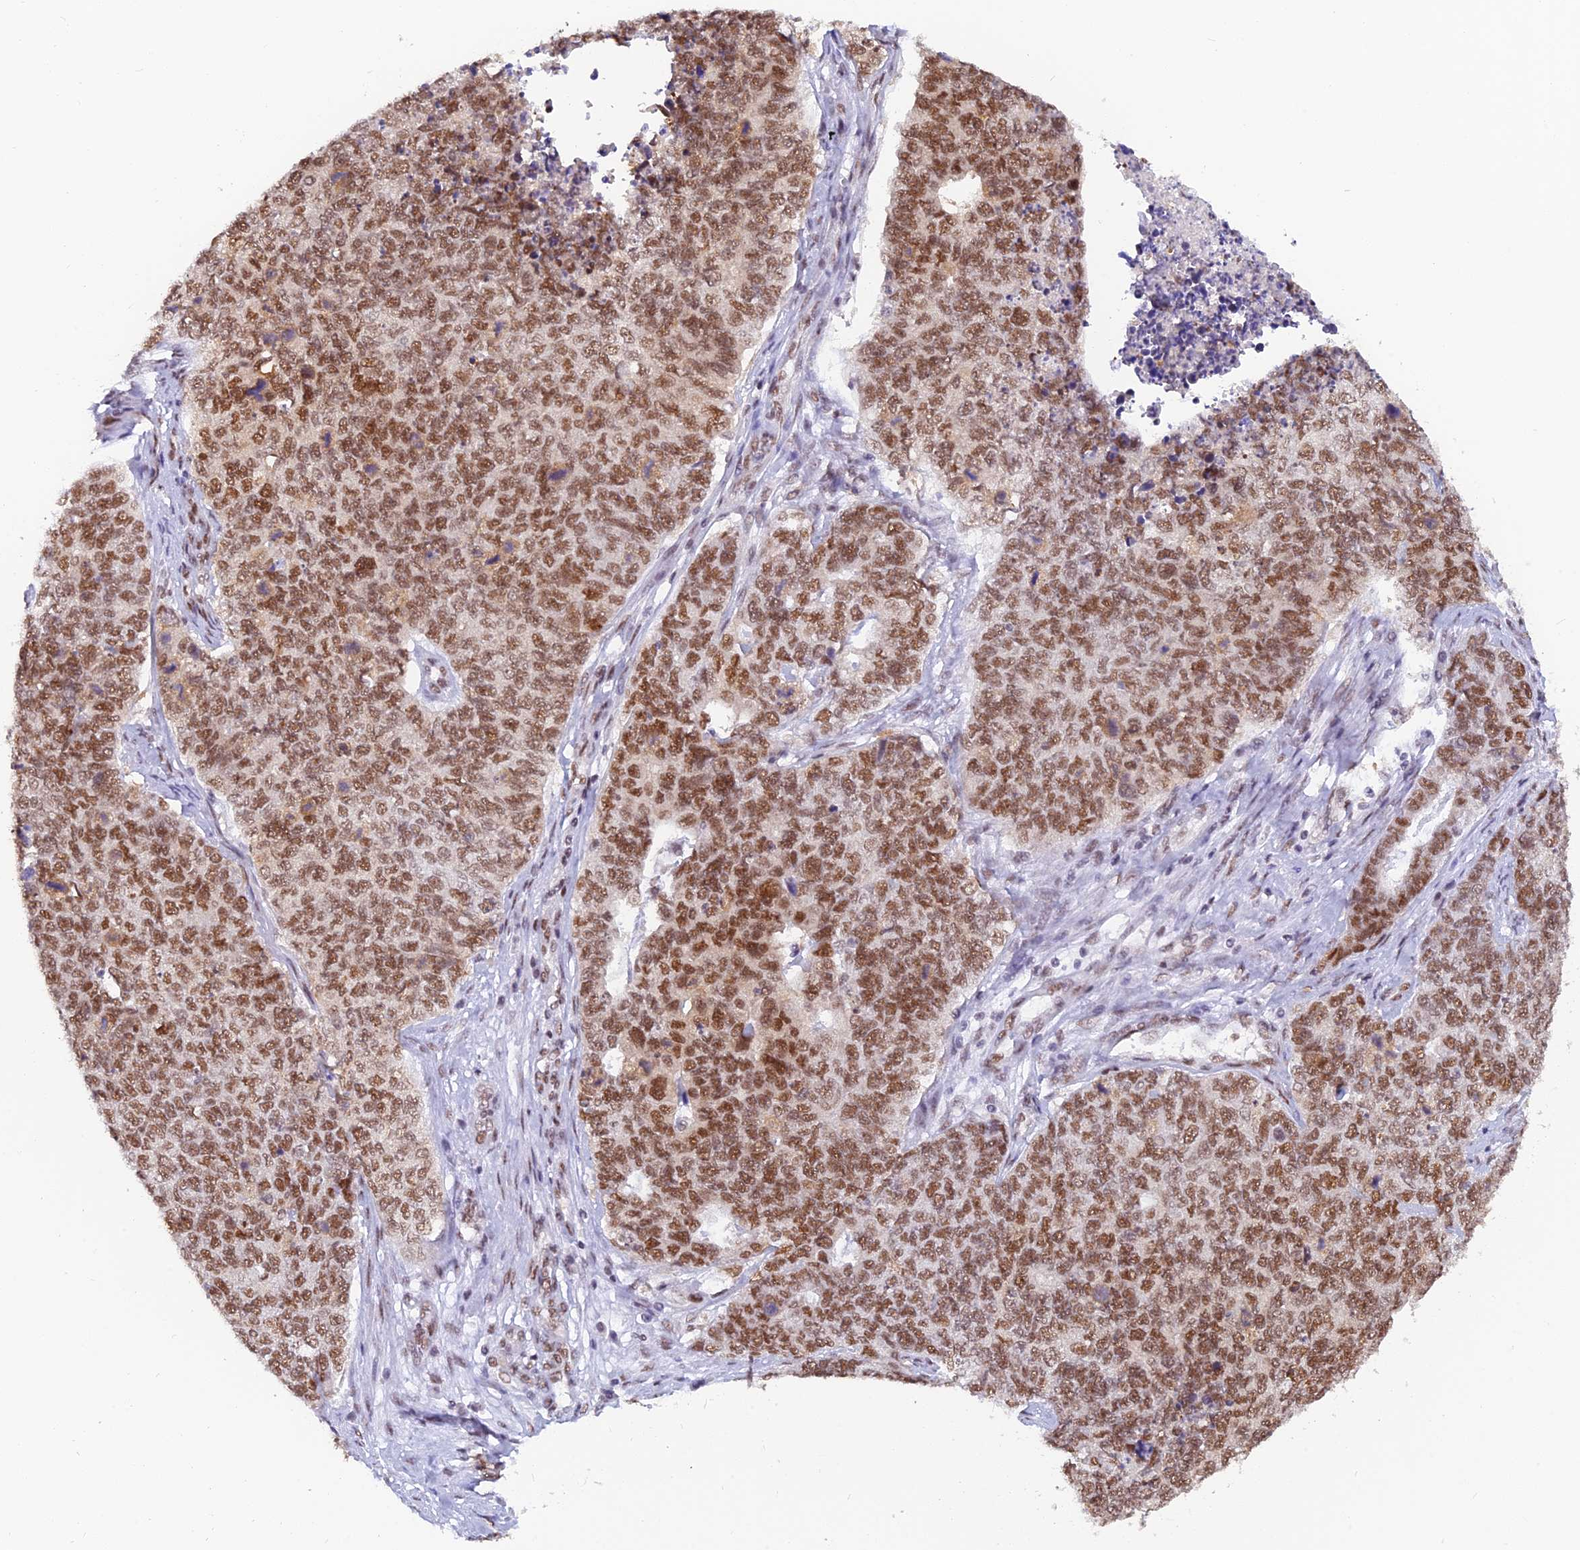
{"staining": {"intensity": "moderate", "quantity": ">75%", "location": "nuclear"}, "tissue": "cervical cancer", "cell_type": "Tumor cells", "image_type": "cancer", "snomed": [{"axis": "morphology", "description": "Squamous cell carcinoma, NOS"}, {"axis": "topography", "description": "Cervix"}], "caption": "An IHC histopathology image of neoplastic tissue is shown. Protein staining in brown labels moderate nuclear positivity in cervical cancer (squamous cell carcinoma) within tumor cells. The staining is performed using DAB brown chromogen to label protein expression. The nuclei are counter-stained blue using hematoxylin.", "gene": "DPY30", "patient": {"sex": "female", "age": 63}}